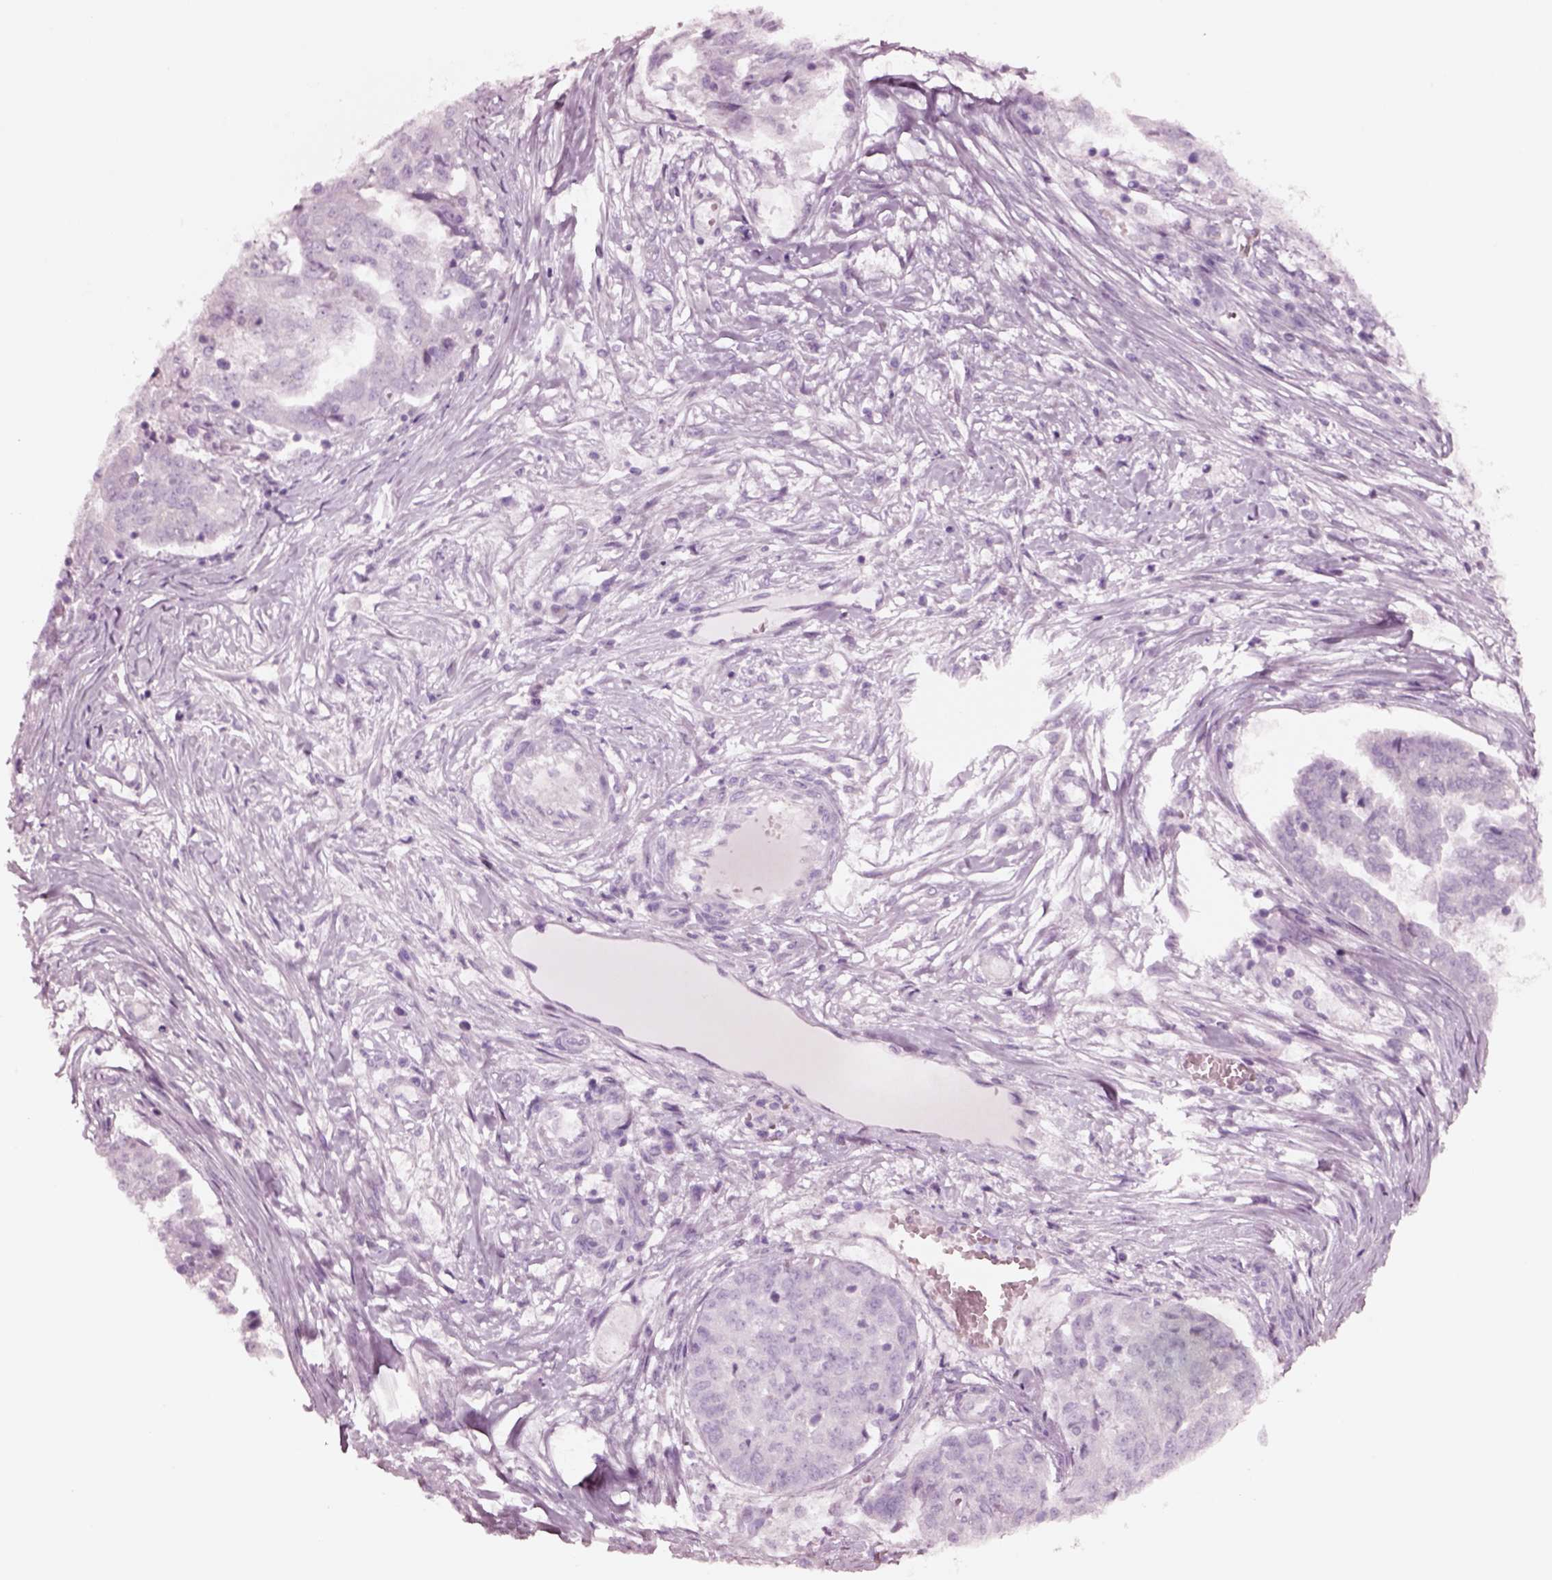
{"staining": {"intensity": "negative", "quantity": "none", "location": "none"}, "tissue": "ovarian cancer", "cell_type": "Tumor cells", "image_type": "cancer", "snomed": [{"axis": "morphology", "description": "Cystadenocarcinoma, serous, NOS"}, {"axis": "topography", "description": "Ovary"}], "caption": "This is a micrograph of IHC staining of ovarian cancer, which shows no positivity in tumor cells.", "gene": "NMRK2", "patient": {"sex": "female", "age": 67}}